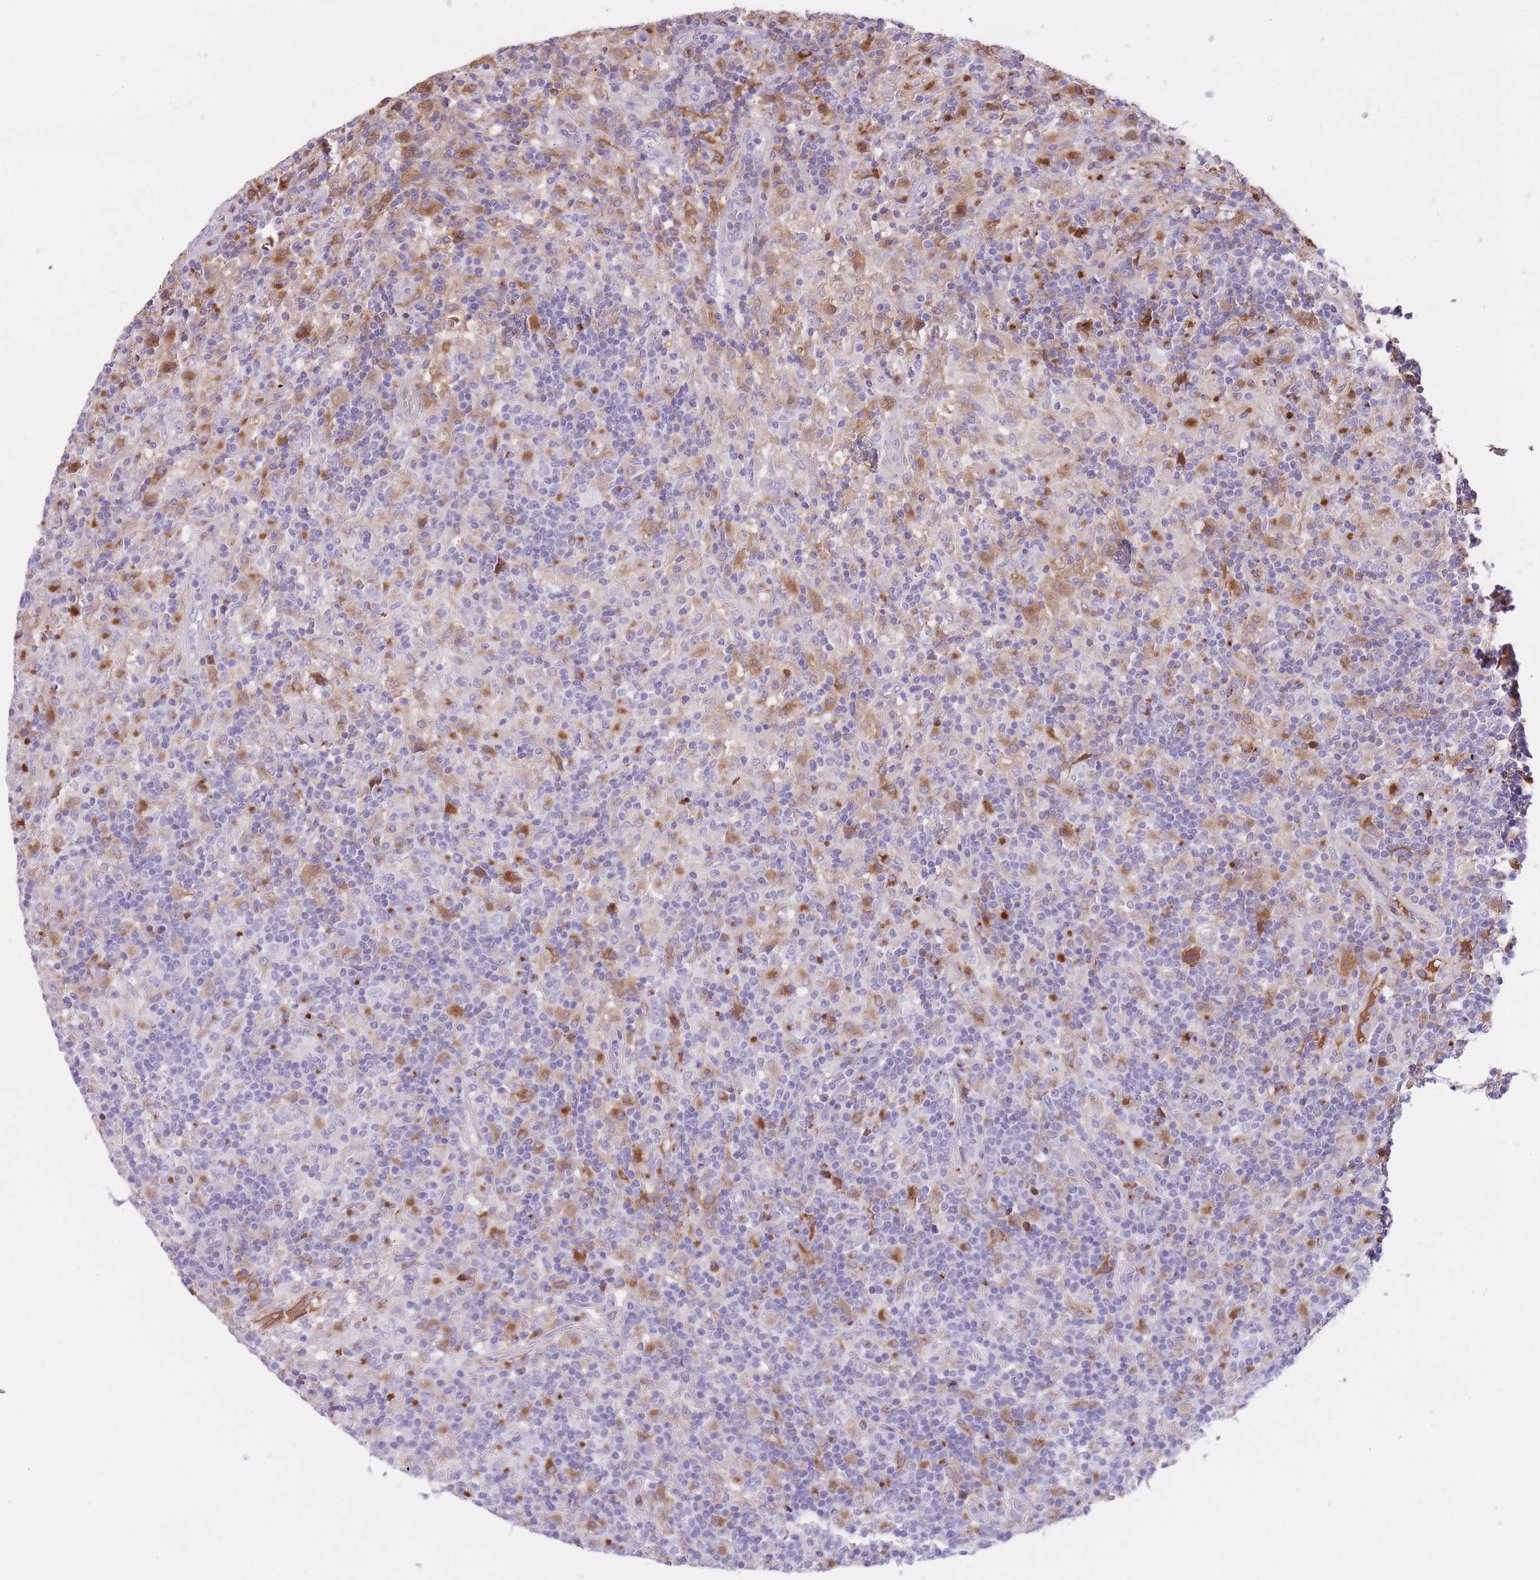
{"staining": {"intensity": "moderate", "quantity": "25%-75%", "location": "cytoplasmic/membranous"}, "tissue": "lymphoma", "cell_type": "Tumor cells", "image_type": "cancer", "snomed": [{"axis": "morphology", "description": "Hodgkin's disease, NOS"}, {"axis": "topography", "description": "Lymph node"}], "caption": "Moderate cytoplasmic/membranous positivity for a protein is identified in approximately 25%-75% of tumor cells of Hodgkin's disease using IHC.", "gene": "GNAT1", "patient": {"sex": "male", "age": 70}}